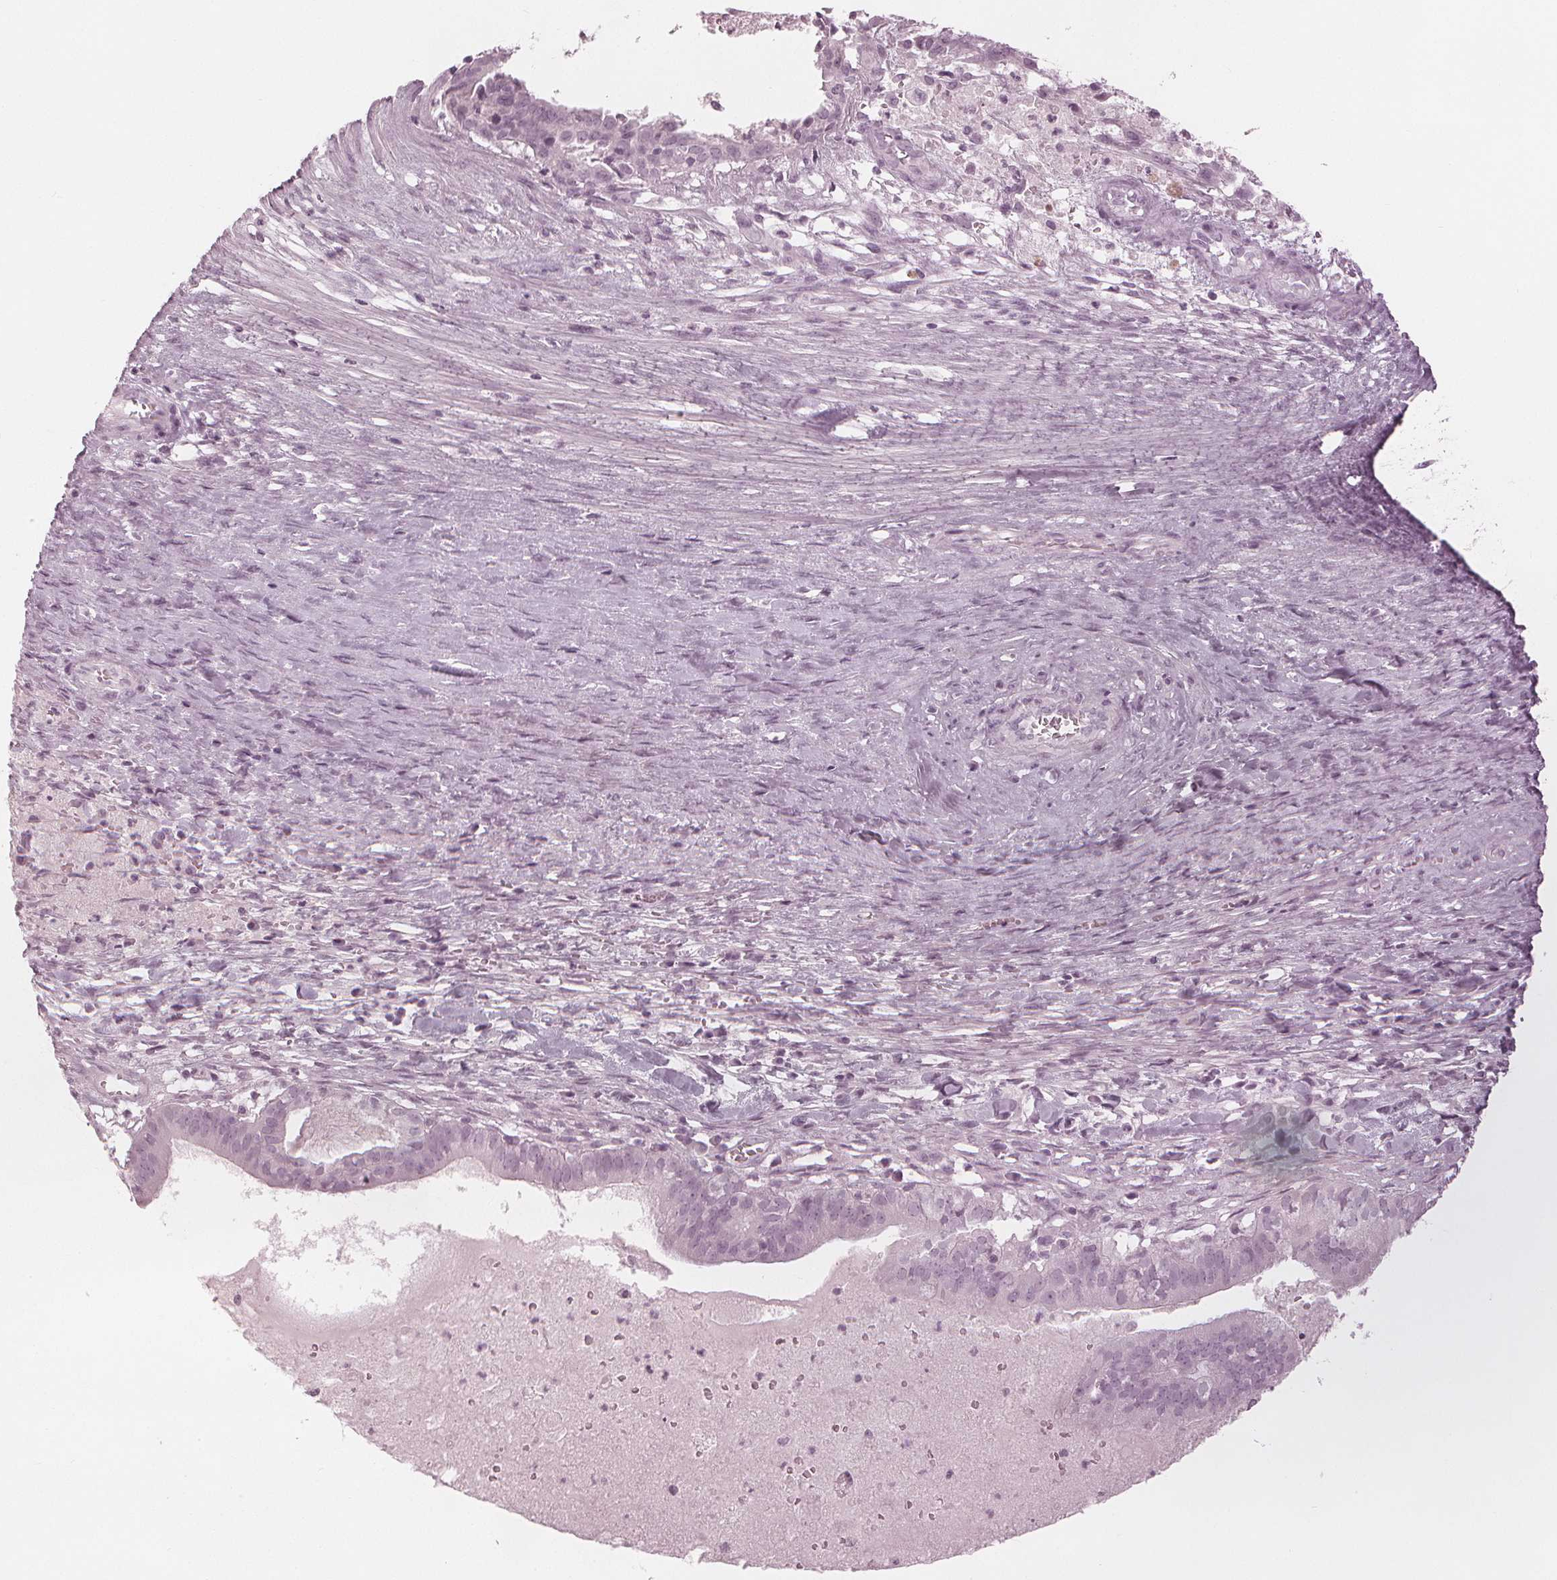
{"staining": {"intensity": "negative", "quantity": "none", "location": "none"}, "tissue": "ovarian cancer", "cell_type": "Tumor cells", "image_type": "cancer", "snomed": [{"axis": "morphology", "description": "Carcinoma, endometroid"}, {"axis": "topography", "description": "Ovary"}], "caption": "Ovarian cancer (endometroid carcinoma) was stained to show a protein in brown. There is no significant staining in tumor cells.", "gene": "PAEP", "patient": {"sex": "female", "age": 64}}